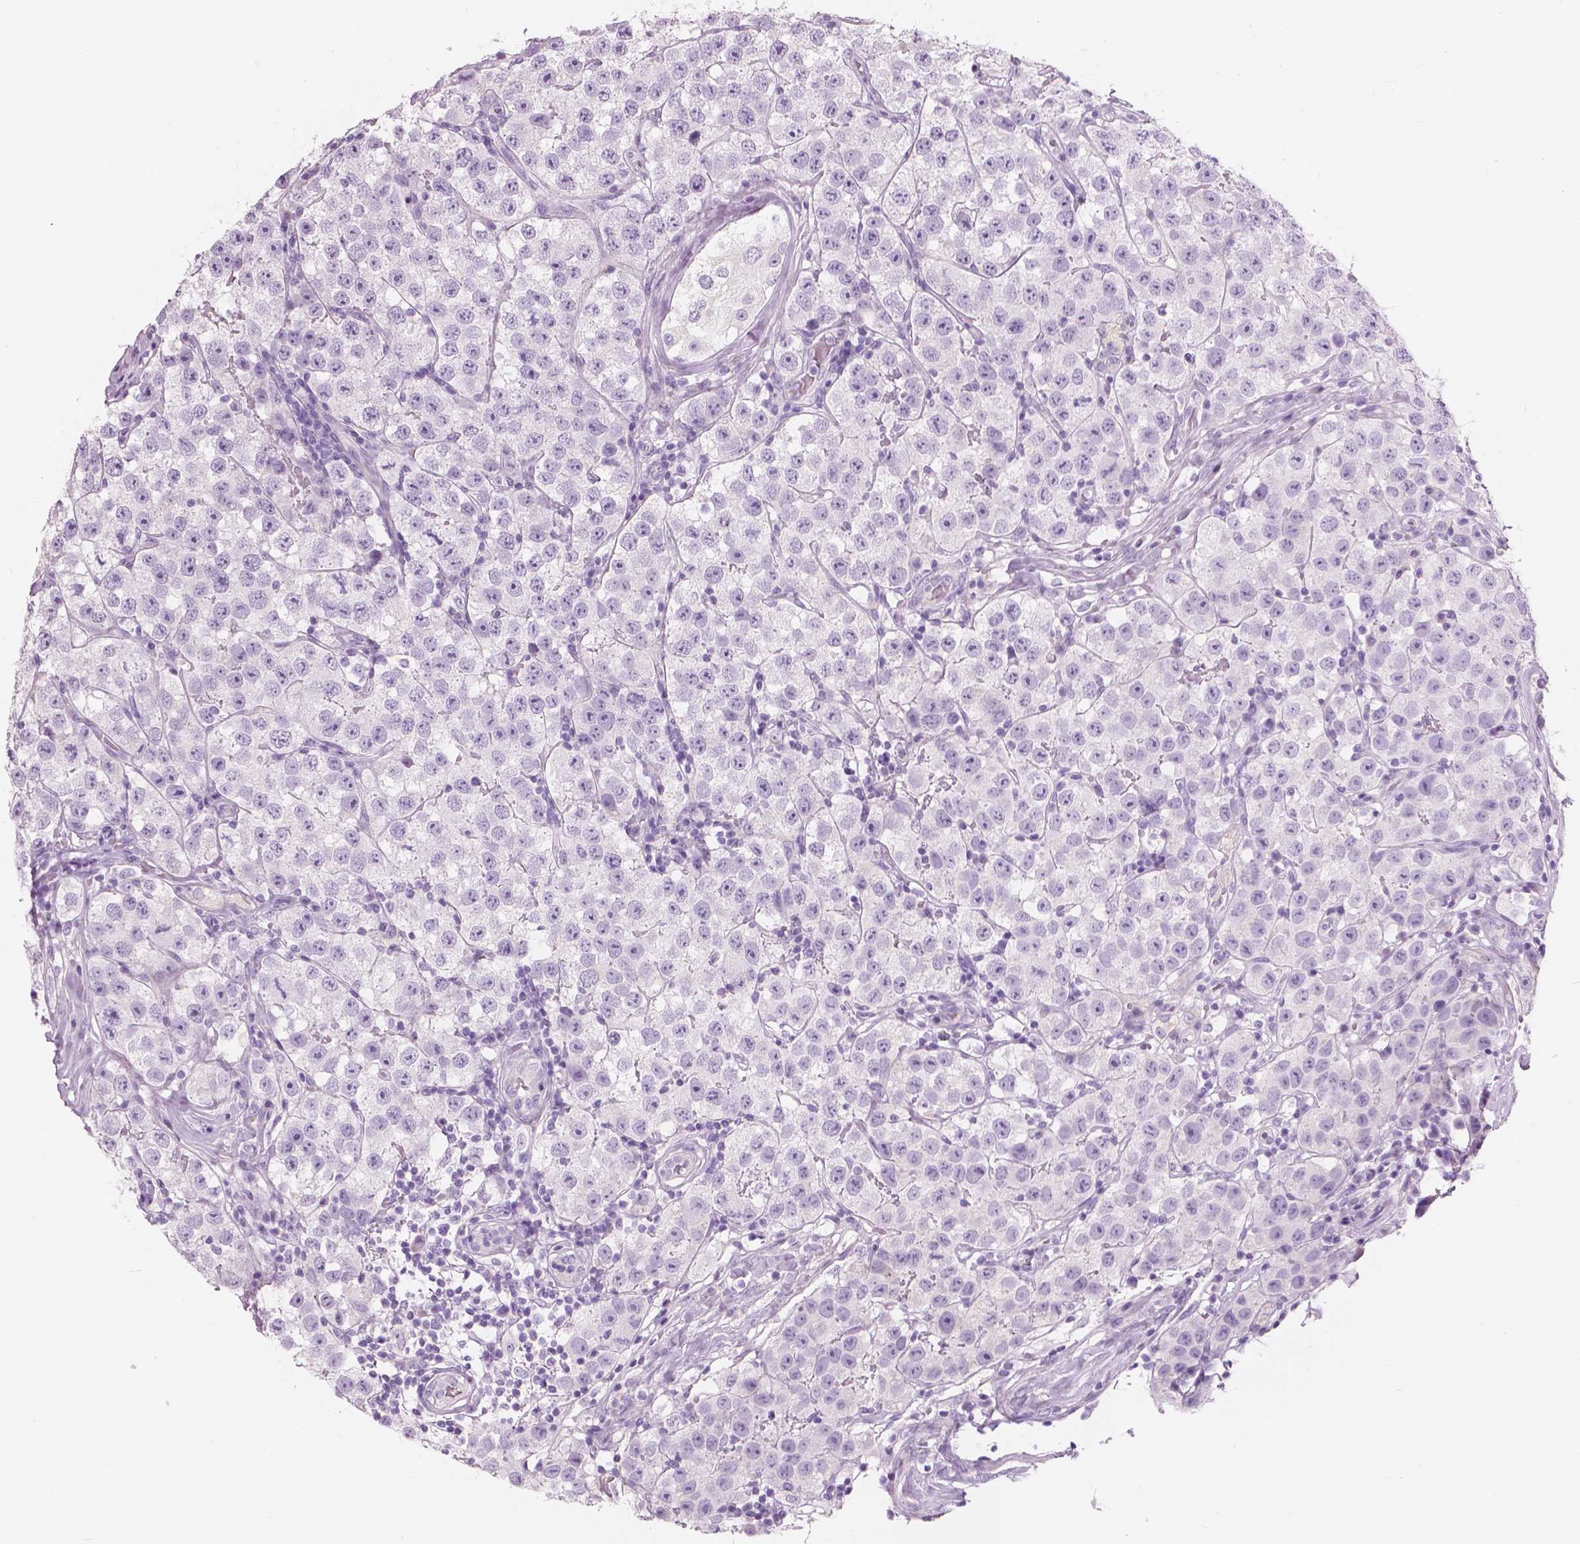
{"staining": {"intensity": "negative", "quantity": "none", "location": "none"}, "tissue": "testis cancer", "cell_type": "Tumor cells", "image_type": "cancer", "snomed": [{"axis": "morphology", "description": "Seminoma, NOS"}, {"axis": "topography", "description": "Testis"}], "caption": "An IHC image of testis seminoma is shown. There is no staining in tumor cells of testis seminoma. The staining is performed using DAB brown chromogen with nuclei counter-stained in using hematoxylin.", "gene": "CXCR2", "patient": {"sex": "male", "age": 34}}